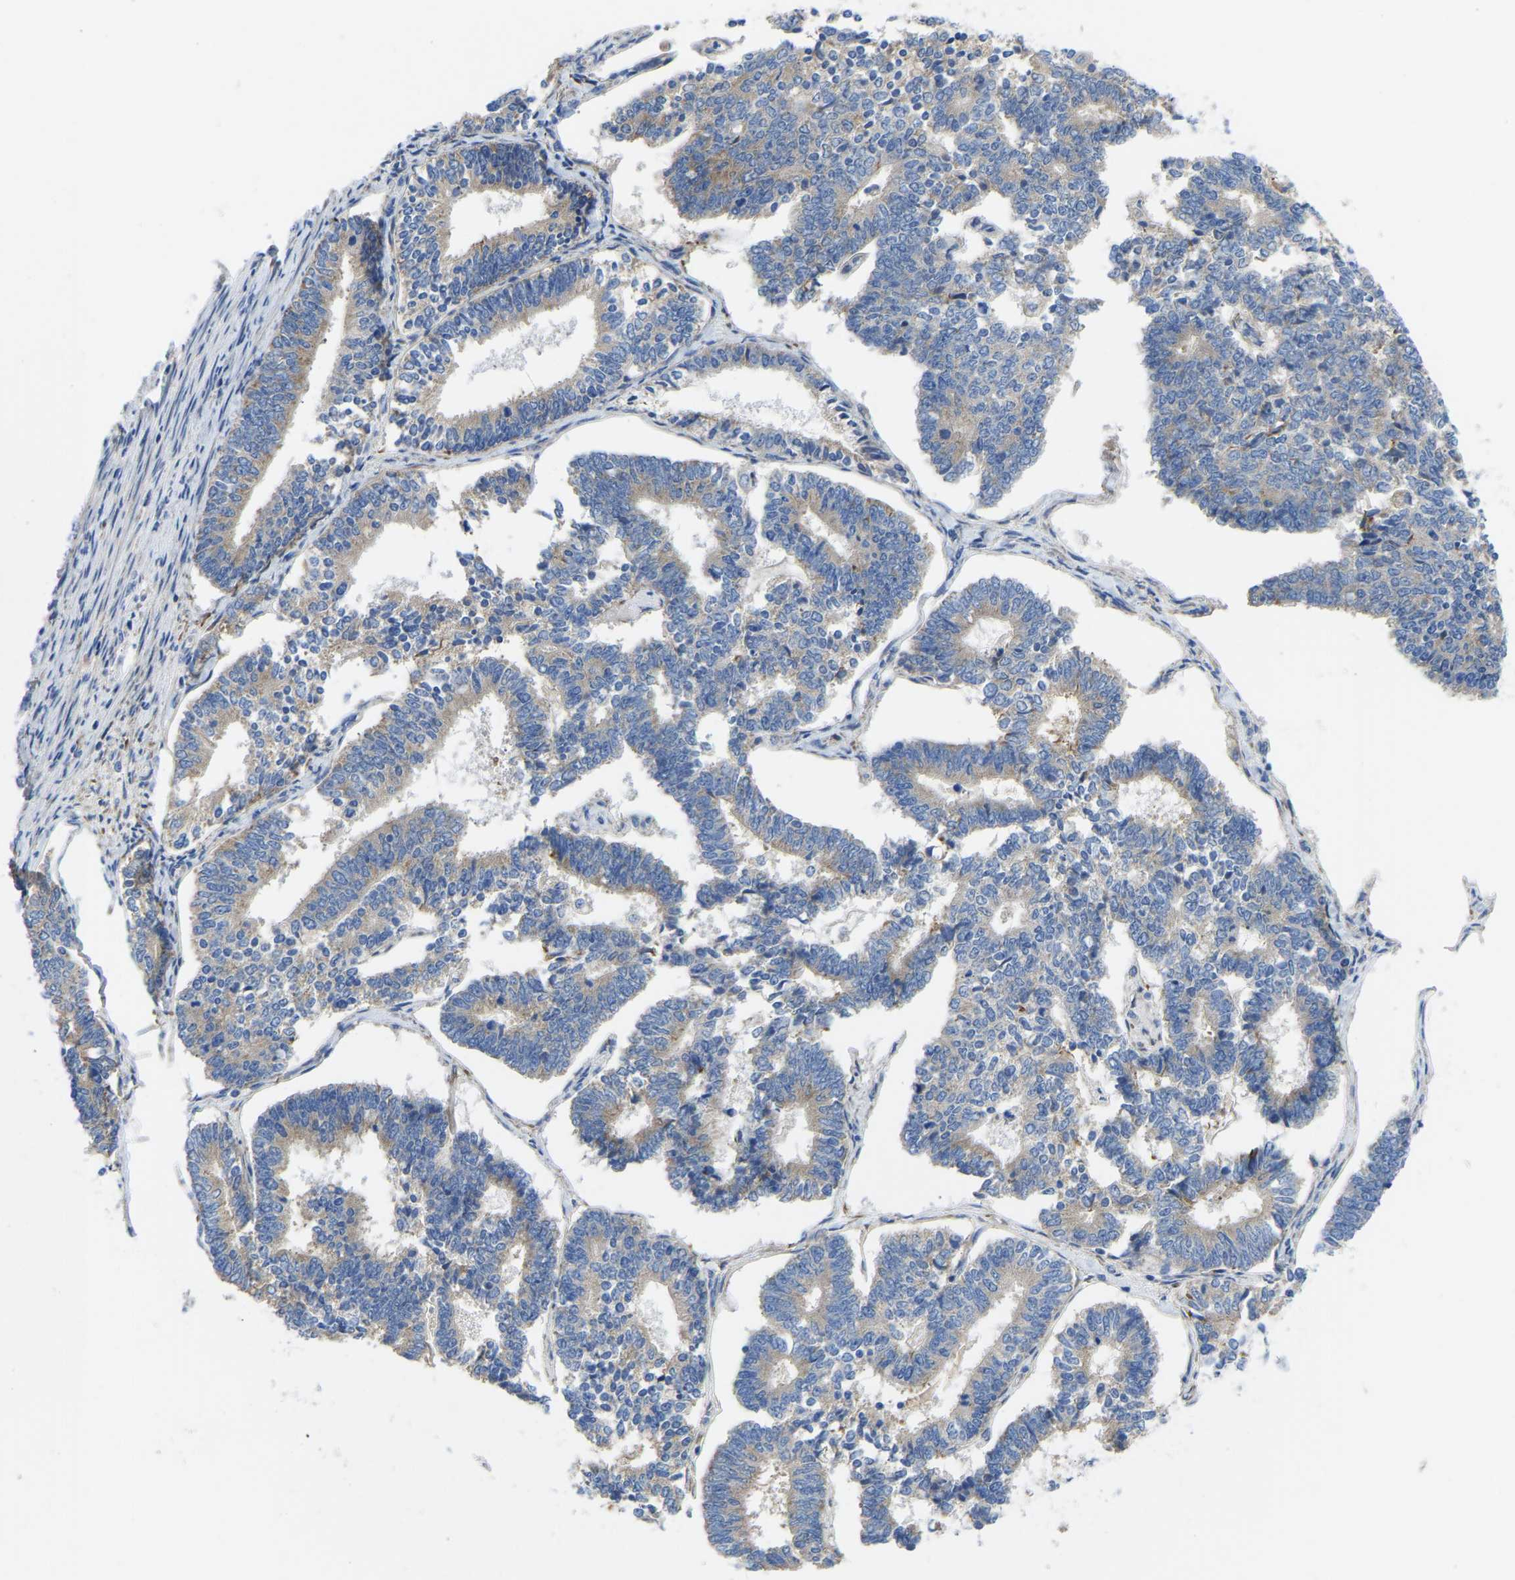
{"staining": {"intensity": "weak", "quantity": "<25%", "location": "cytoplasmic/membranous"}, "tissue": "endometrial cancer", "cell_type": "Tumor cells", "image_type": "cancer", "snomed": [{"axis": "morphology", "description": "Adenocarcinoma, NOS"}, {"axis": "topography", "description": "Endometrium"}], "caption": "DAB (3,3'-diaminobenzidine) immunohistochemical staining of human endometrial cancer reveals no significant expression in tumor cells.", "gene": "ABCA10", "patient": {"sex": "female", "age": 70}}